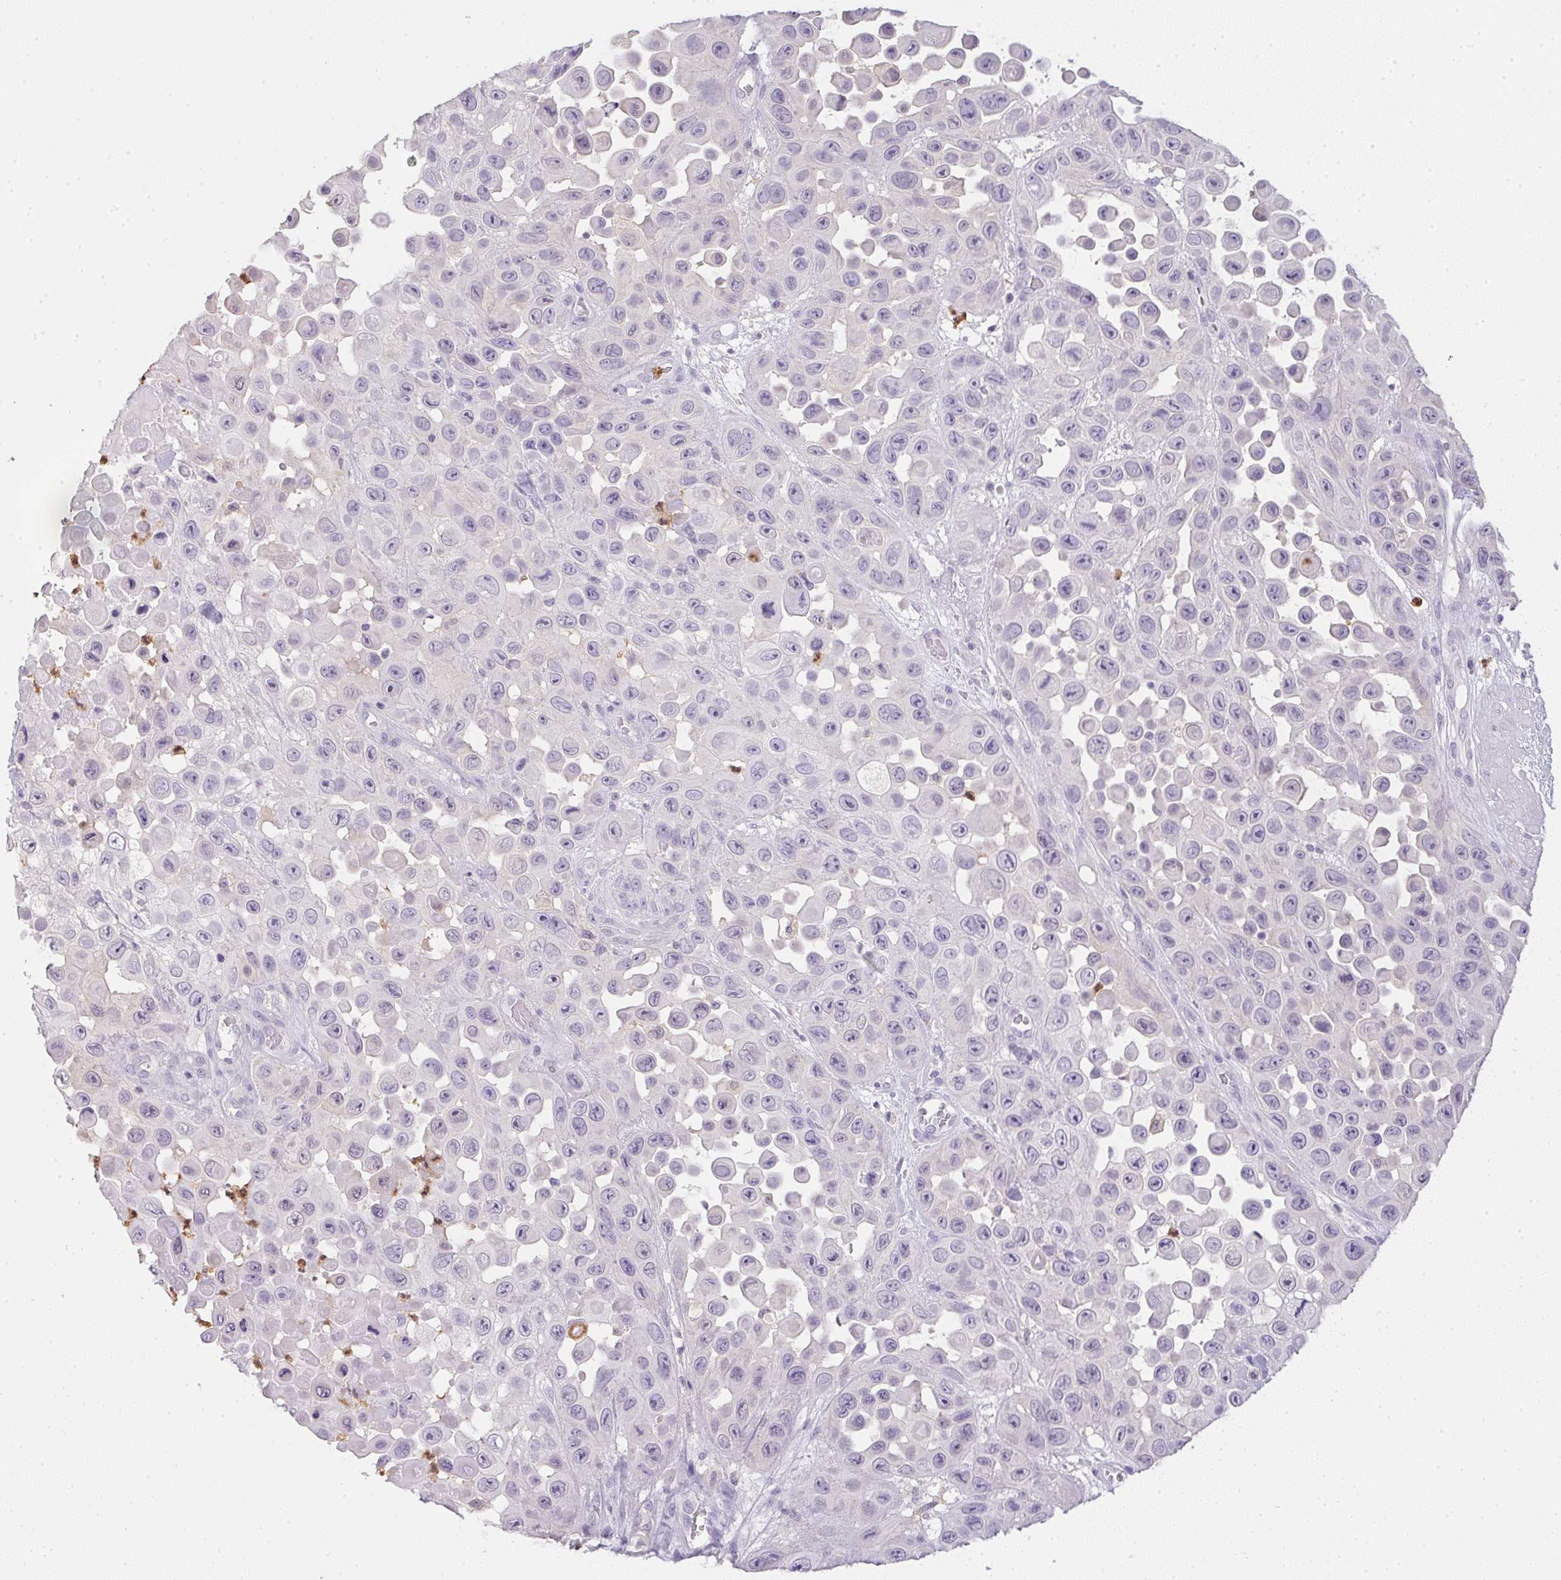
{"staining": {"intensity": "negative", "quantity": "none", "location": "none"}, "tissue": "skin cancer", "cell_type": "Tumor cells", "image_type": "cancer", "snomed": [{"axis": "morphology", "description": "Squamous cell carcinoma, NOS"}, {"axis": "topography", "description": "Skin"}], "caption": "A photomicrograph of human skin squamous cell carcinoma is negative for staining in tumor cells.", "gene": "DNAJC5G", "patient": {"sex": "male", "age": 81}}